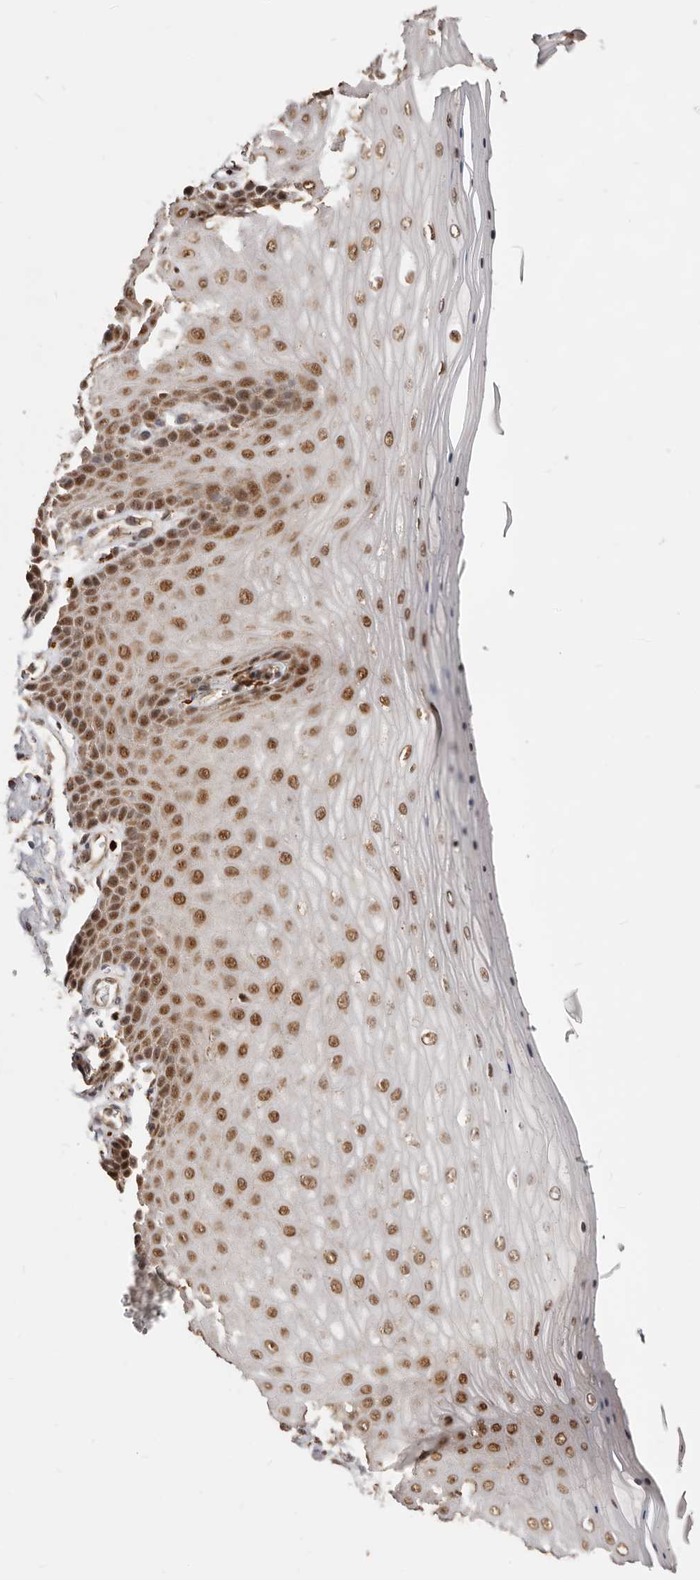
{"staining": {"intensity": "strong", "quantity": ">75%", "location": "cytoplasmic/membranous,nuclear"}, "tissue": "cervix", "cell_type": "Glandular cells", "image_type": "normal", "snomed": [{"axis": "morphology", "description": "Normal tissue, NOS"}, {"axis": "topography", "description": "Cervix"}], "caption": "High-magnification brightfield microscopy of normal cervix stained with DAB (3,3'-diaminobenzidine) (brown) and counterstained with hematoxylin (blue). glandular cells exhibit strong cytoplasmic/membranous,nuclear positivity is appreciated in approximately>75% of cells. The staining is performed using DAB brown chromogen to label protein expression. The nuclei are counter-stained blue using hematoxylin.", "gene": "SEC14L1", "patient": {"sex": "female", "age": 55}}